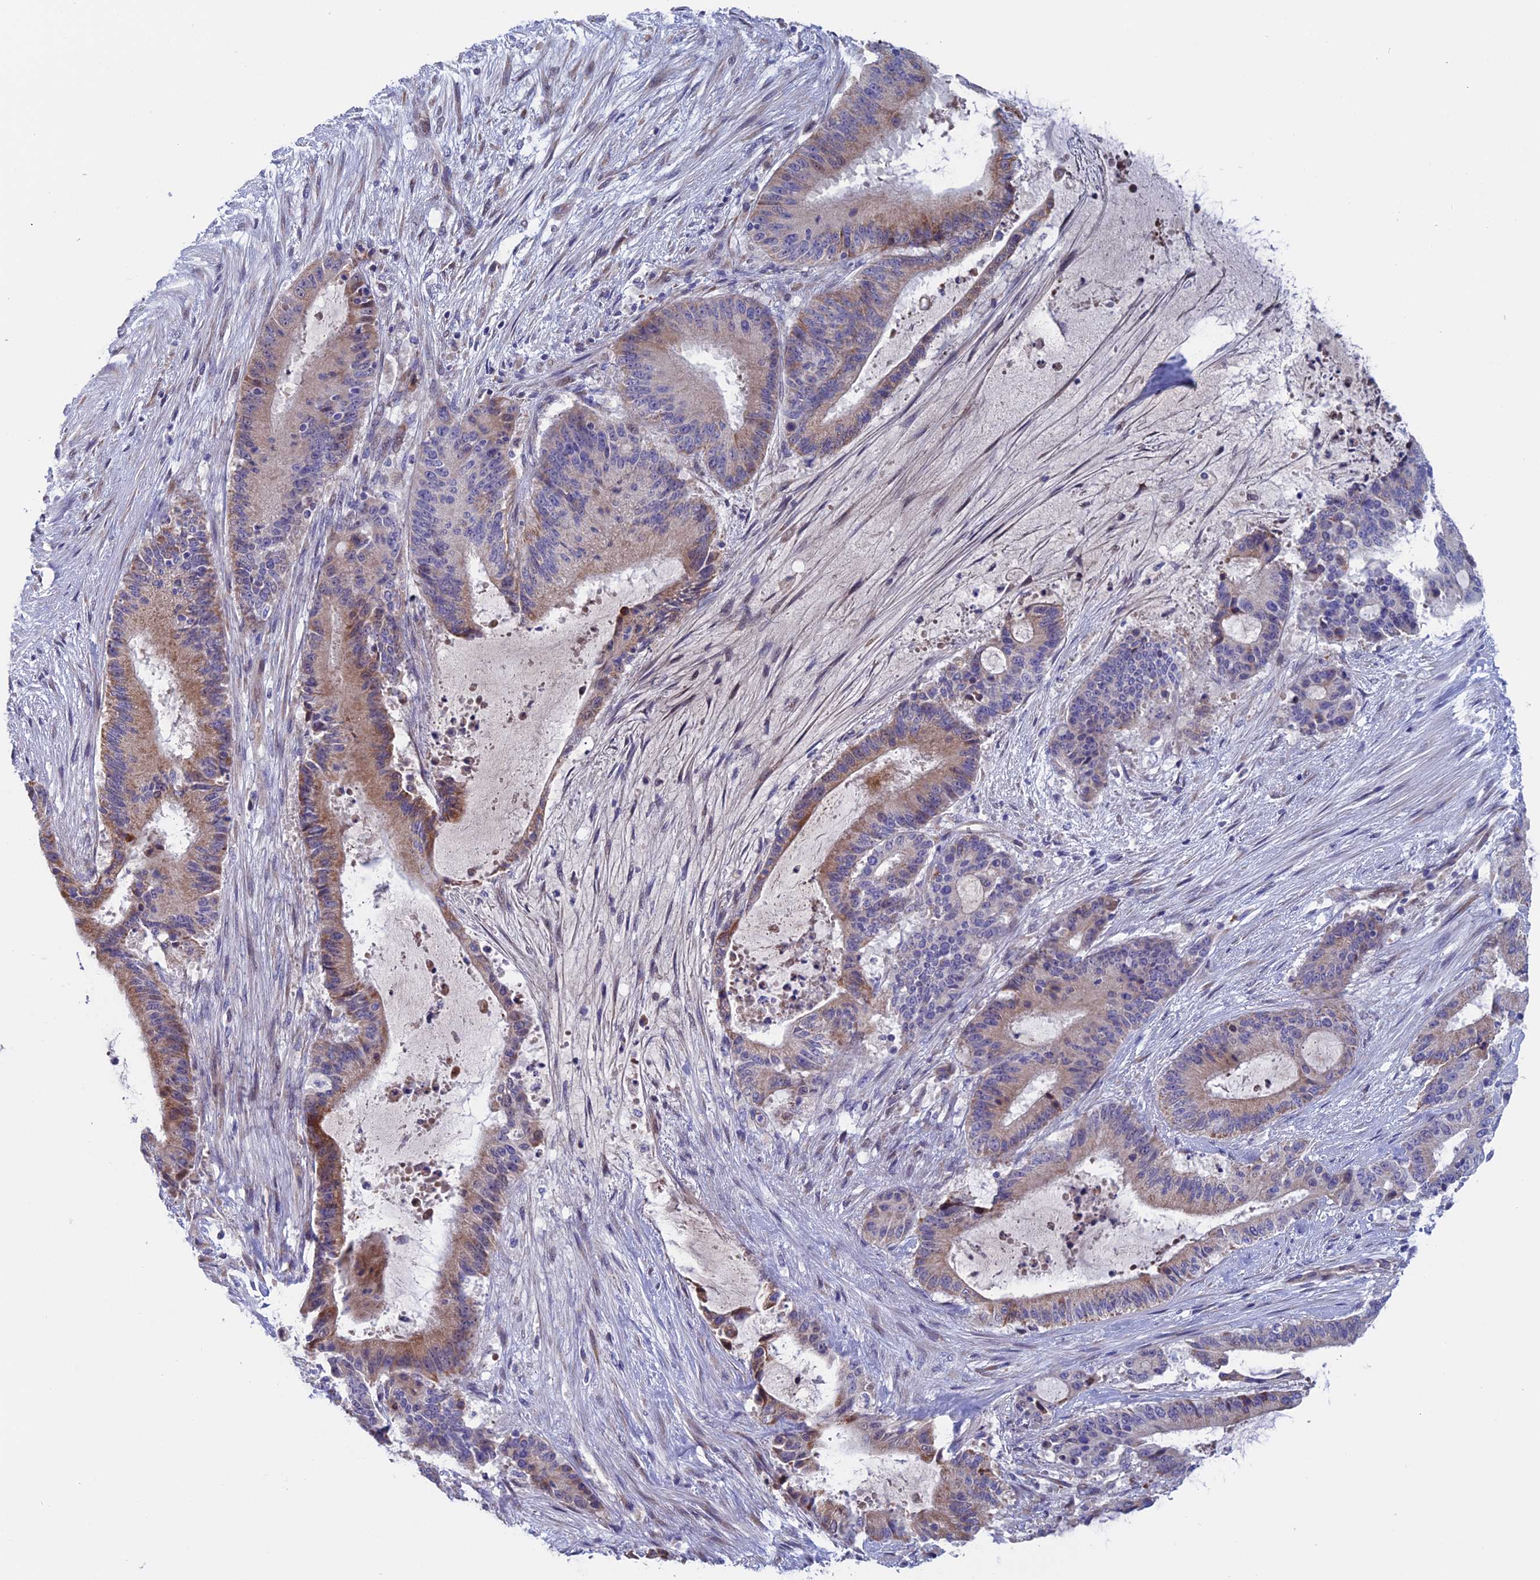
{"staining": {"intensity": "moderate", "quantity": "<25%", "location": "cytoplasmic/membranous"}, "tissue": "liver cancer", "cell_type": "Tumor cells", "image_type": "cancer", "snomed": [{"axis": "morphology", "description": "Normal tissue, NOS"}, {"axis": "morphology", "description": "Cholangiocarcinoma"}, {"axis": "topography", "description": "Liver"}, {"axis": "topography", "description": "Peripheral nerve tissue"}], "caption": "Liver cancer (cholangiocarcinoma) stained for a protein exhibits moderate cytoplasmic/membranous positivity in tumor cells.", "gene": "NIBAN3", "patient": {"sex": "female", "age": 73}}